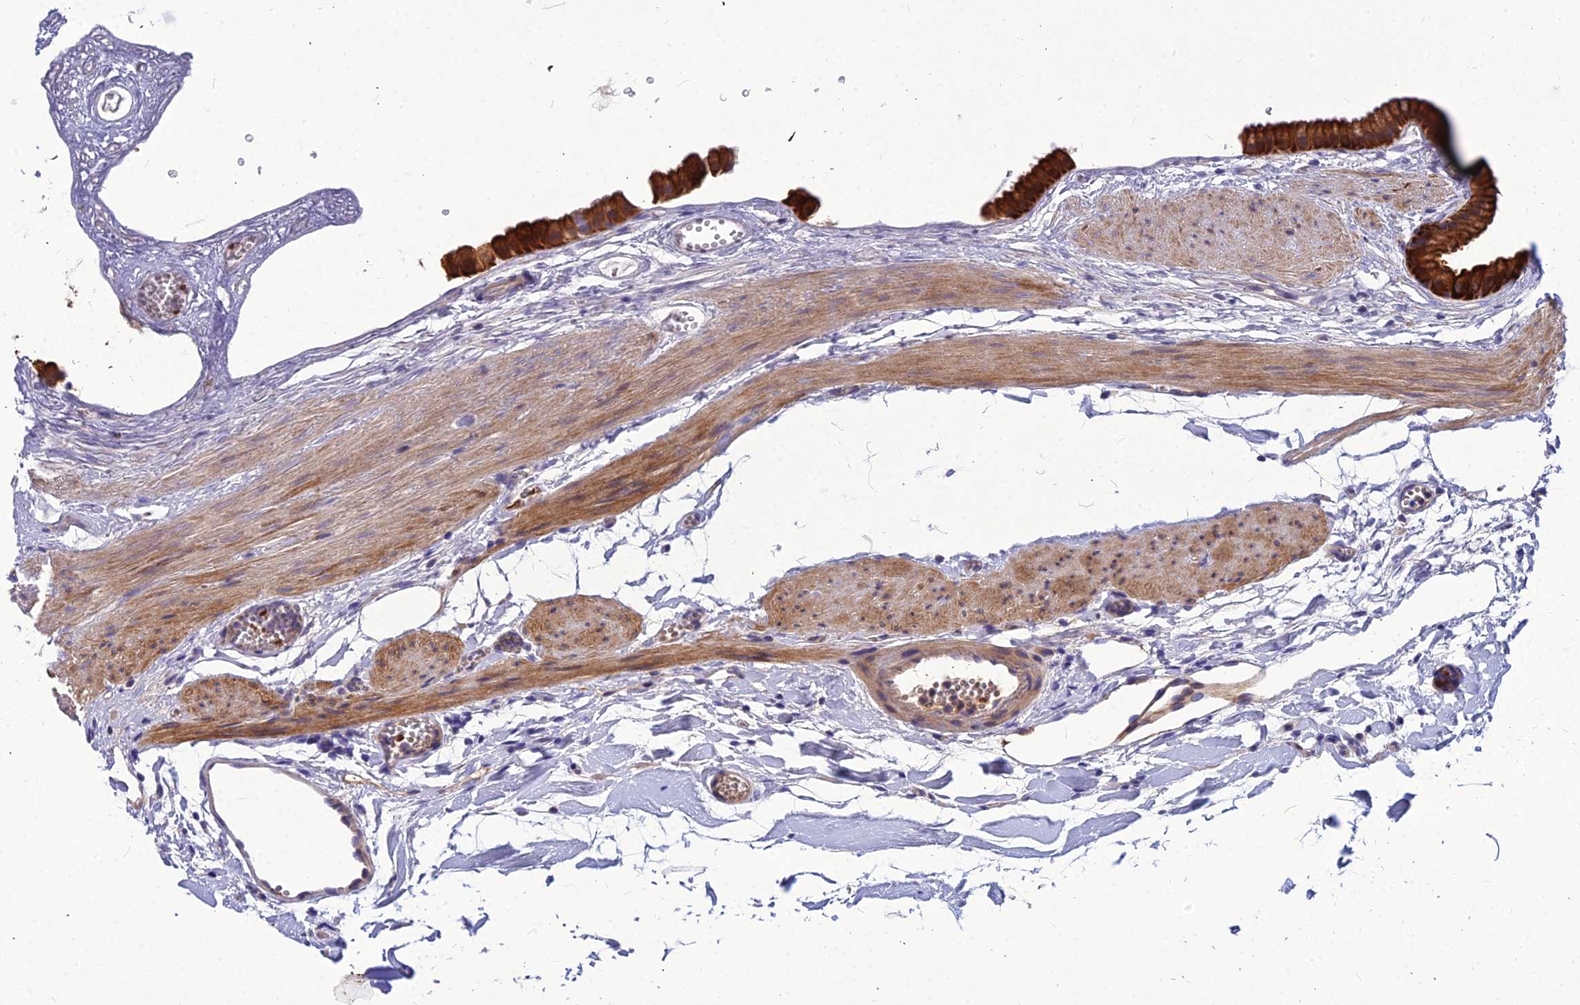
{"staining": {"intensity": "strong", "quantity": ">75%", "location": "cytoplasmic/membranous"}, "tissue": "gallbladder", "cell_type": "Glandular cells", "image_type": "normal", "snomed": [{"axis": "morphology", "description": "Normal tissue, NOS"}, {"axis": "topography", "description": "Gallbladder"}], "caption": "An immunohistochemistry histopathology image of unremarkable tissue is shown. Protein staining in brown highlights strong cytoplasmic/membranous positivity in gallbladder within glandular cells. The protein of interest is shown in brown color, while the nuclei are stained blue.", "gene": "DMRTA1", "patient": {"sex": "female", "age": 64}}